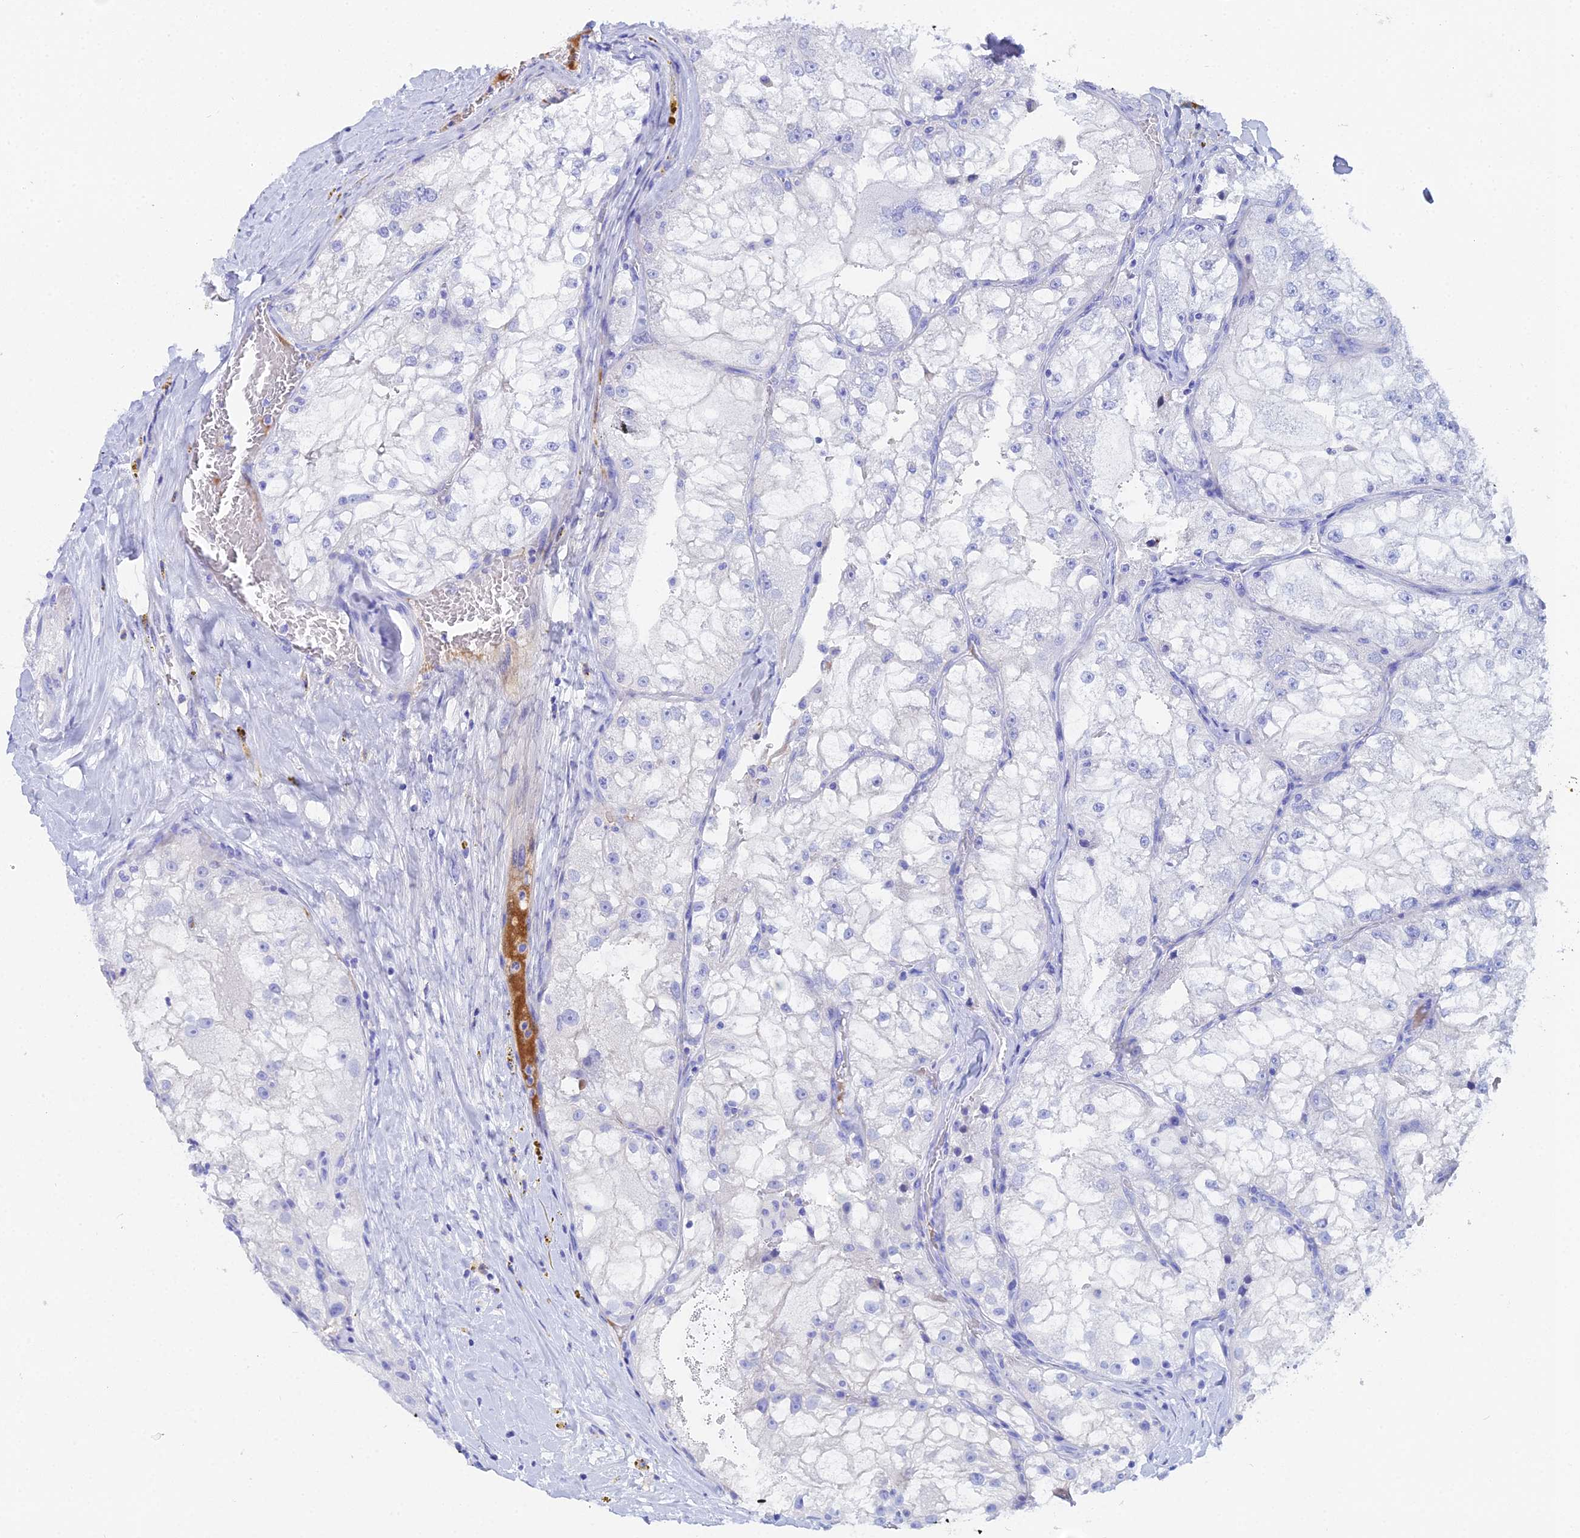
{"staining": {"intensity": "negative", "quantity": "none", "location": "none"}, "tissue": "renal cancer", "cell_type": "Tumor cells", "image_type": "cancer", "snomed": [{"axis": "morphology", "description": "Adenocarcinoma, NOS"}, {"axis": "topography", "description": "Kidney"}], "caption": "Immunohistochemistry (IHC) micrograph of neoplastic tissue: human renal cancer stained with DAB (3,3'-diaminobenzidine) exhibits no significant protein expression in tumor cells. (DAB (3,3'-diaminobenzidine) immunohistochemistry (IHC), high magnification).", "gene": "CELA3A", "patient": {"sex": "female", "age": 72}}